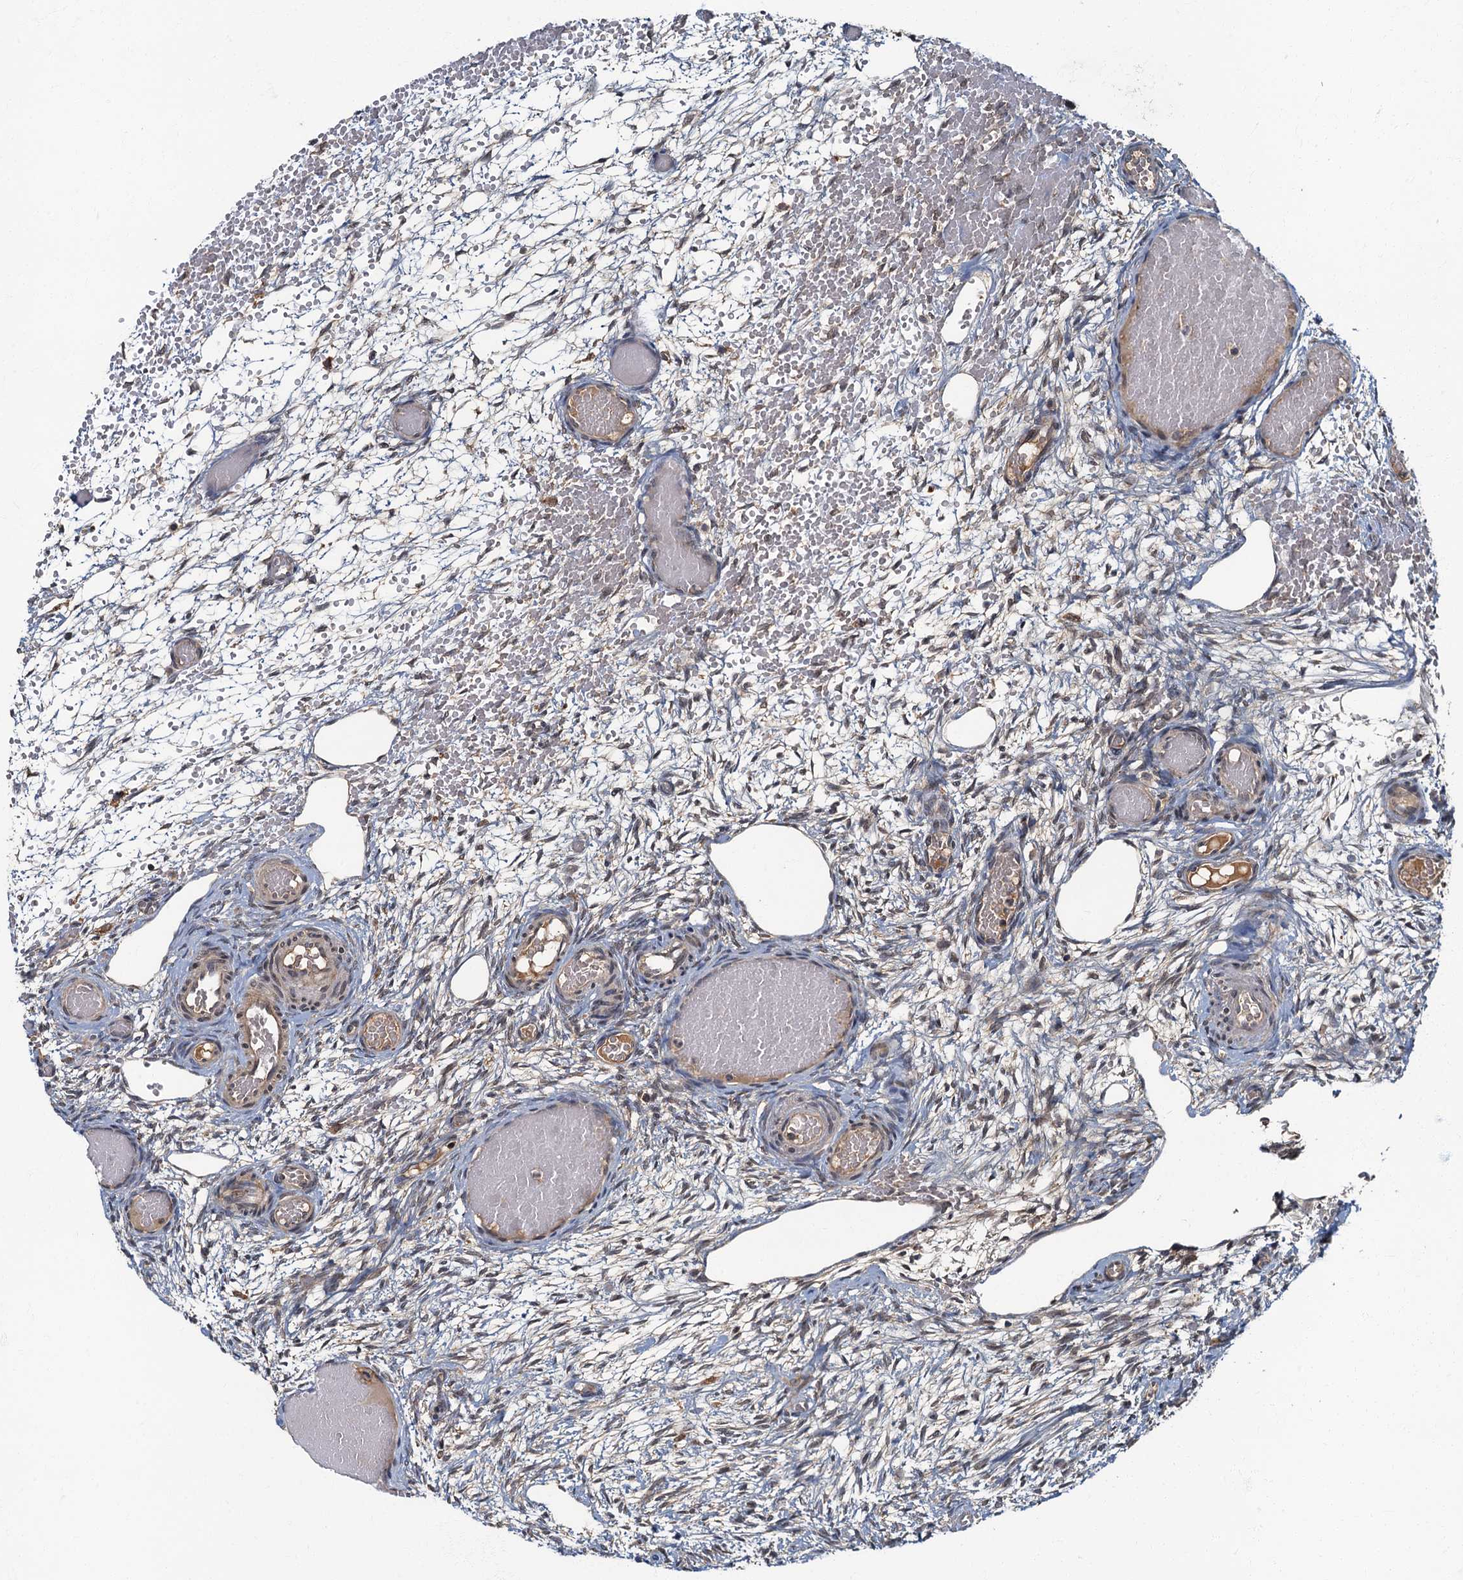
{"staining": {"intensity": "strong", "quantity": ">75%", "location": "cytoplasmic/membranous"}, "tissue": "ovary", "cell_type": "Follicle cells", "image_type": "normal", "snomed": [{"axis": "morphology", "description": "Adenocarcinoma, NOS"}, {"axis": "topography", "description": "Endometrium"}], "caption": "This histopathology image demonstrates immunohistochemistry (IHC) staining of normal ovary, with high strong cytoplasmic/membranous positivity in approximately >75% of follicle cells.", "gene": "WDCP", "patient": {"sex": "female", "age": 32}}